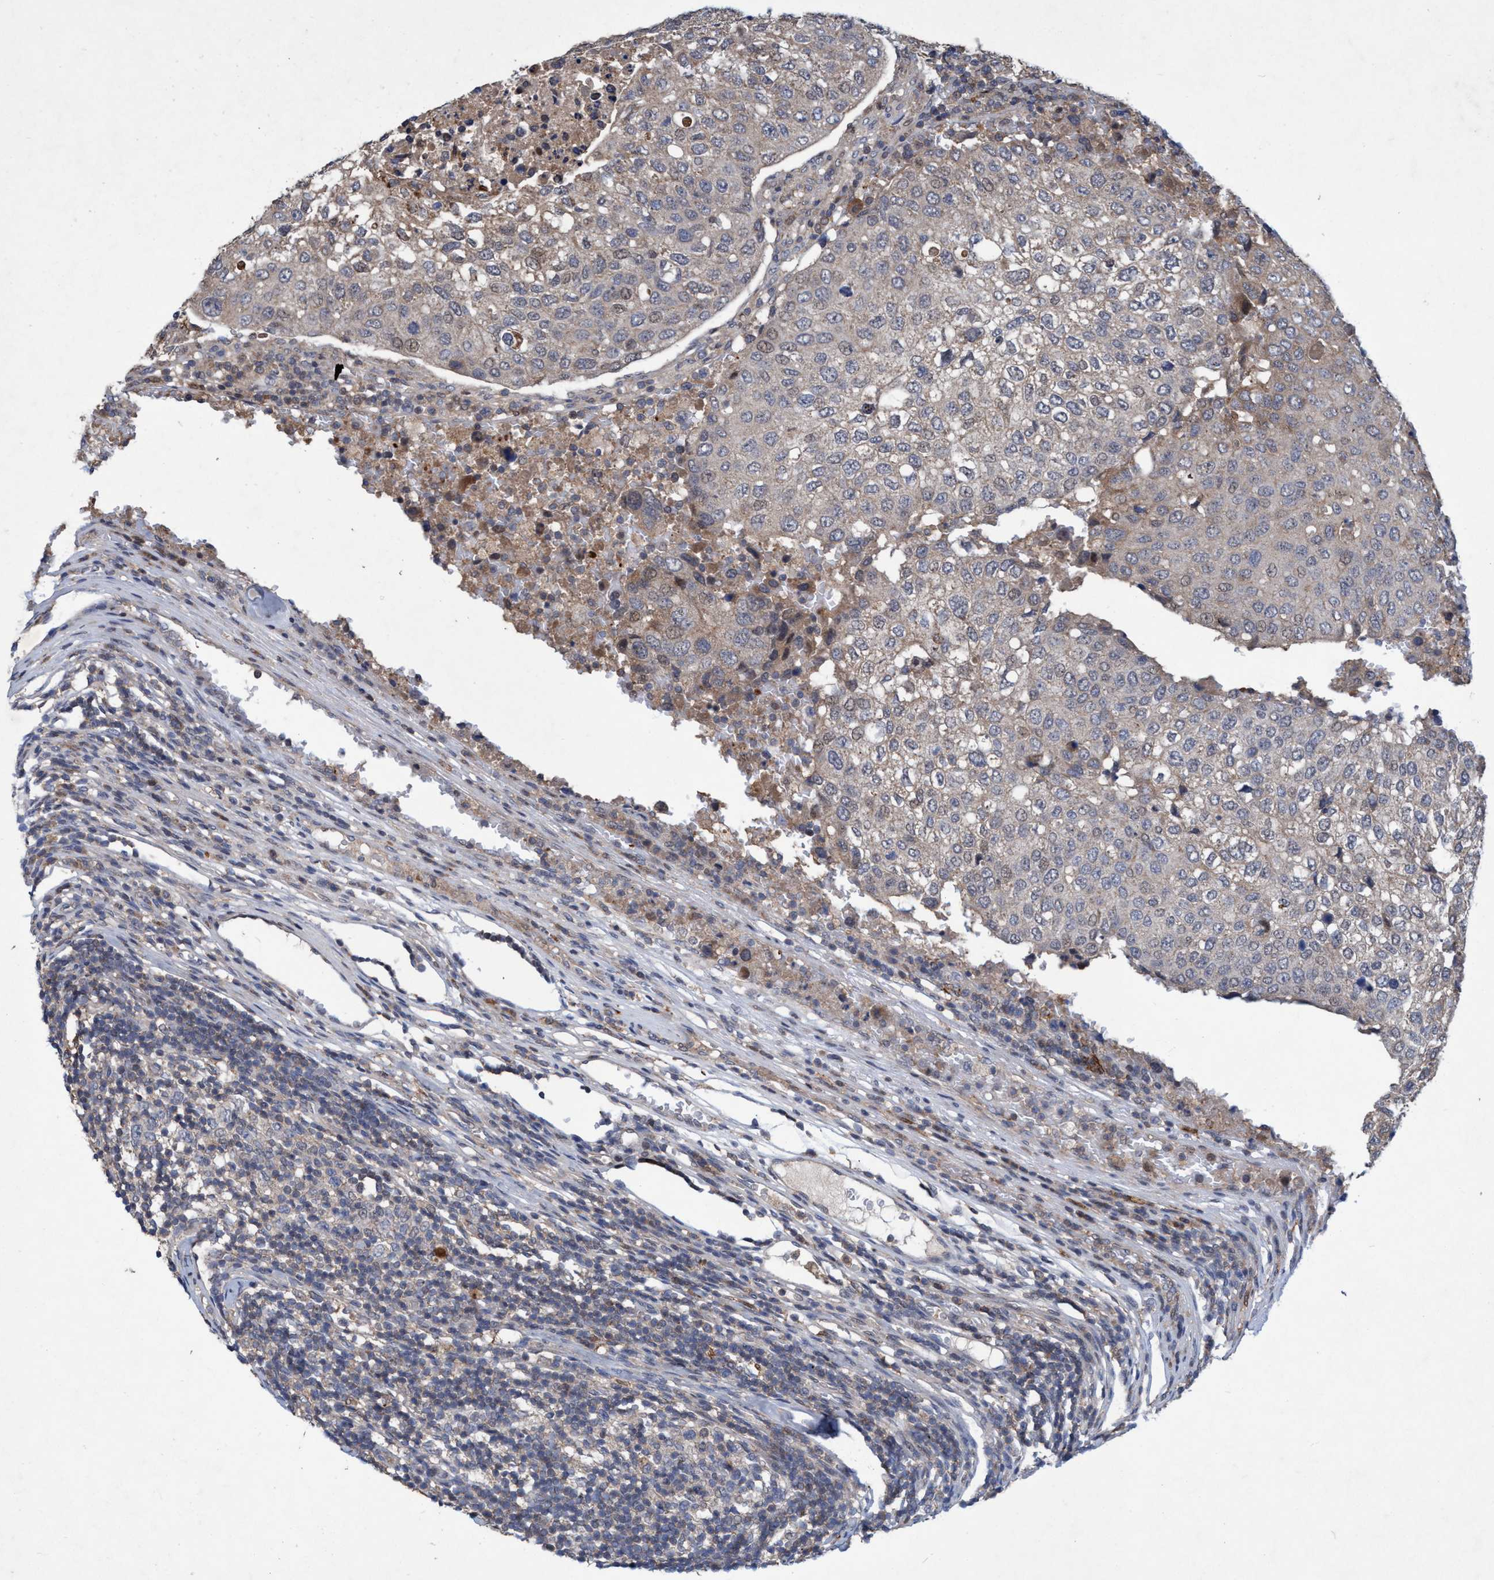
{"staining": {"intensity": "negative", "quantity": "none", "location": "none"}, "tissue": "urothelial cancer", "cell_type": "Tumor cells", "image_type": "cancer", "snomed": [{"axis": "morphology", "description": "Urothelial carcinoma, High grade"}, {"axis": "topography", "description": "Lymph node"}, {"axis": "topography", "description": "Urinary bladder"}], "caption": "Image shows no significant protein expression in tumor cells of urothelial cancer. (Immunohistochemistry (ihc), brightfield microscopy, high magnification).", "gene": "ZNF677", "patient": {"sex": "male", "age": 51}}